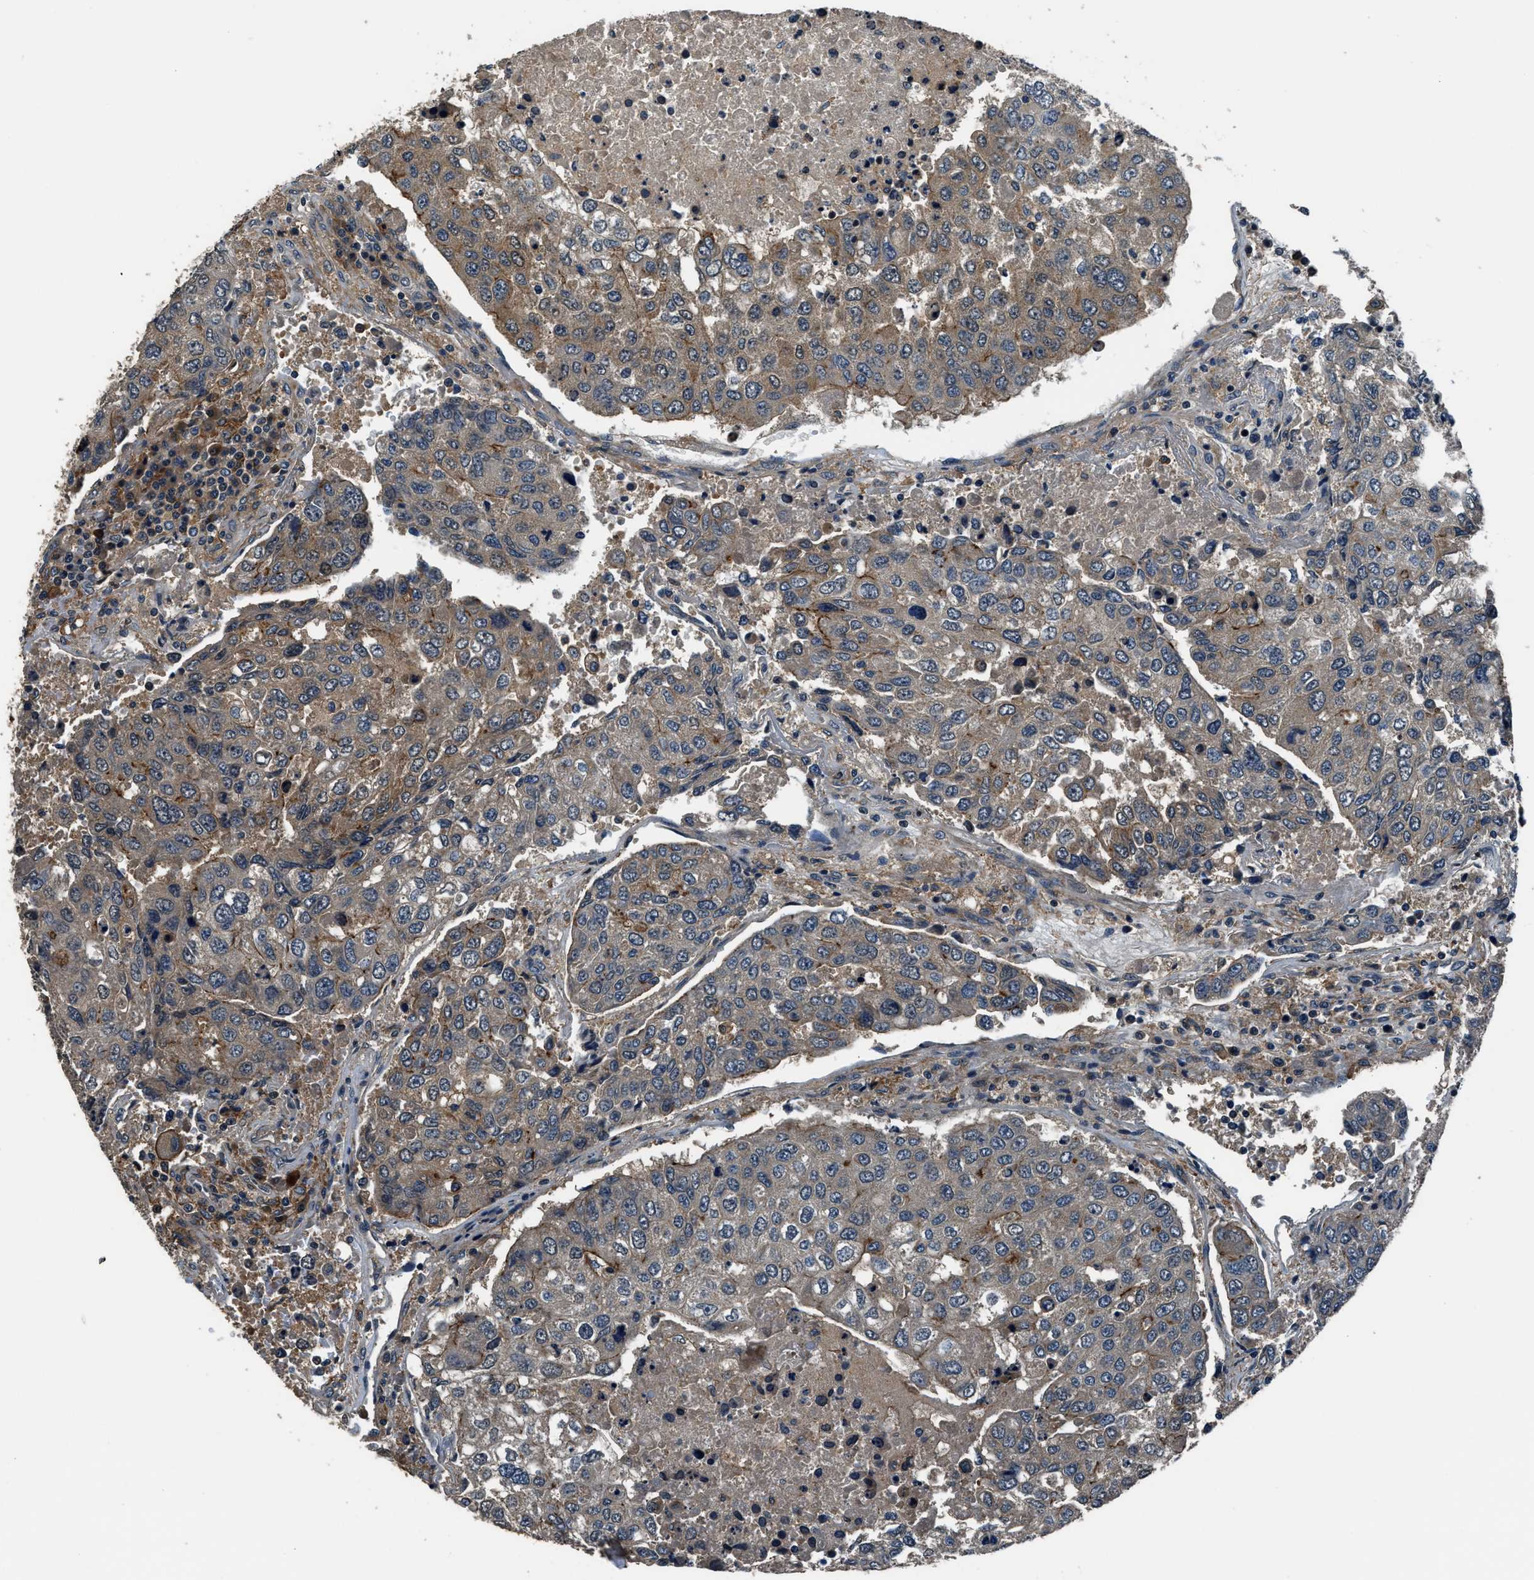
{"staining": {"intensity": "strong", "quantity": "<25%", "location": "cytoplasmic/membranous"}, "tissue": "urothelial cancer", "cell_type": "Tumor cells", "image_type": "cancer", "snomed": [{"axis": "morphology", "description": "Urothelial carcinoma, High grade"}, {"axis": "topography", "description": "Lymph node"}, {"axis": "topography", "description": "Urinary bladder"}], "caption": "Immunohistochemical staining of human high-grade urothelial carcinoma displays medium levels of strong cytoplasmic/membranous positivity in approximately <25% of tumor cells. Nuclei are stained in blue.", "gene": "ARHGEF11", "patient": {"sex": "male", "age": 51}}